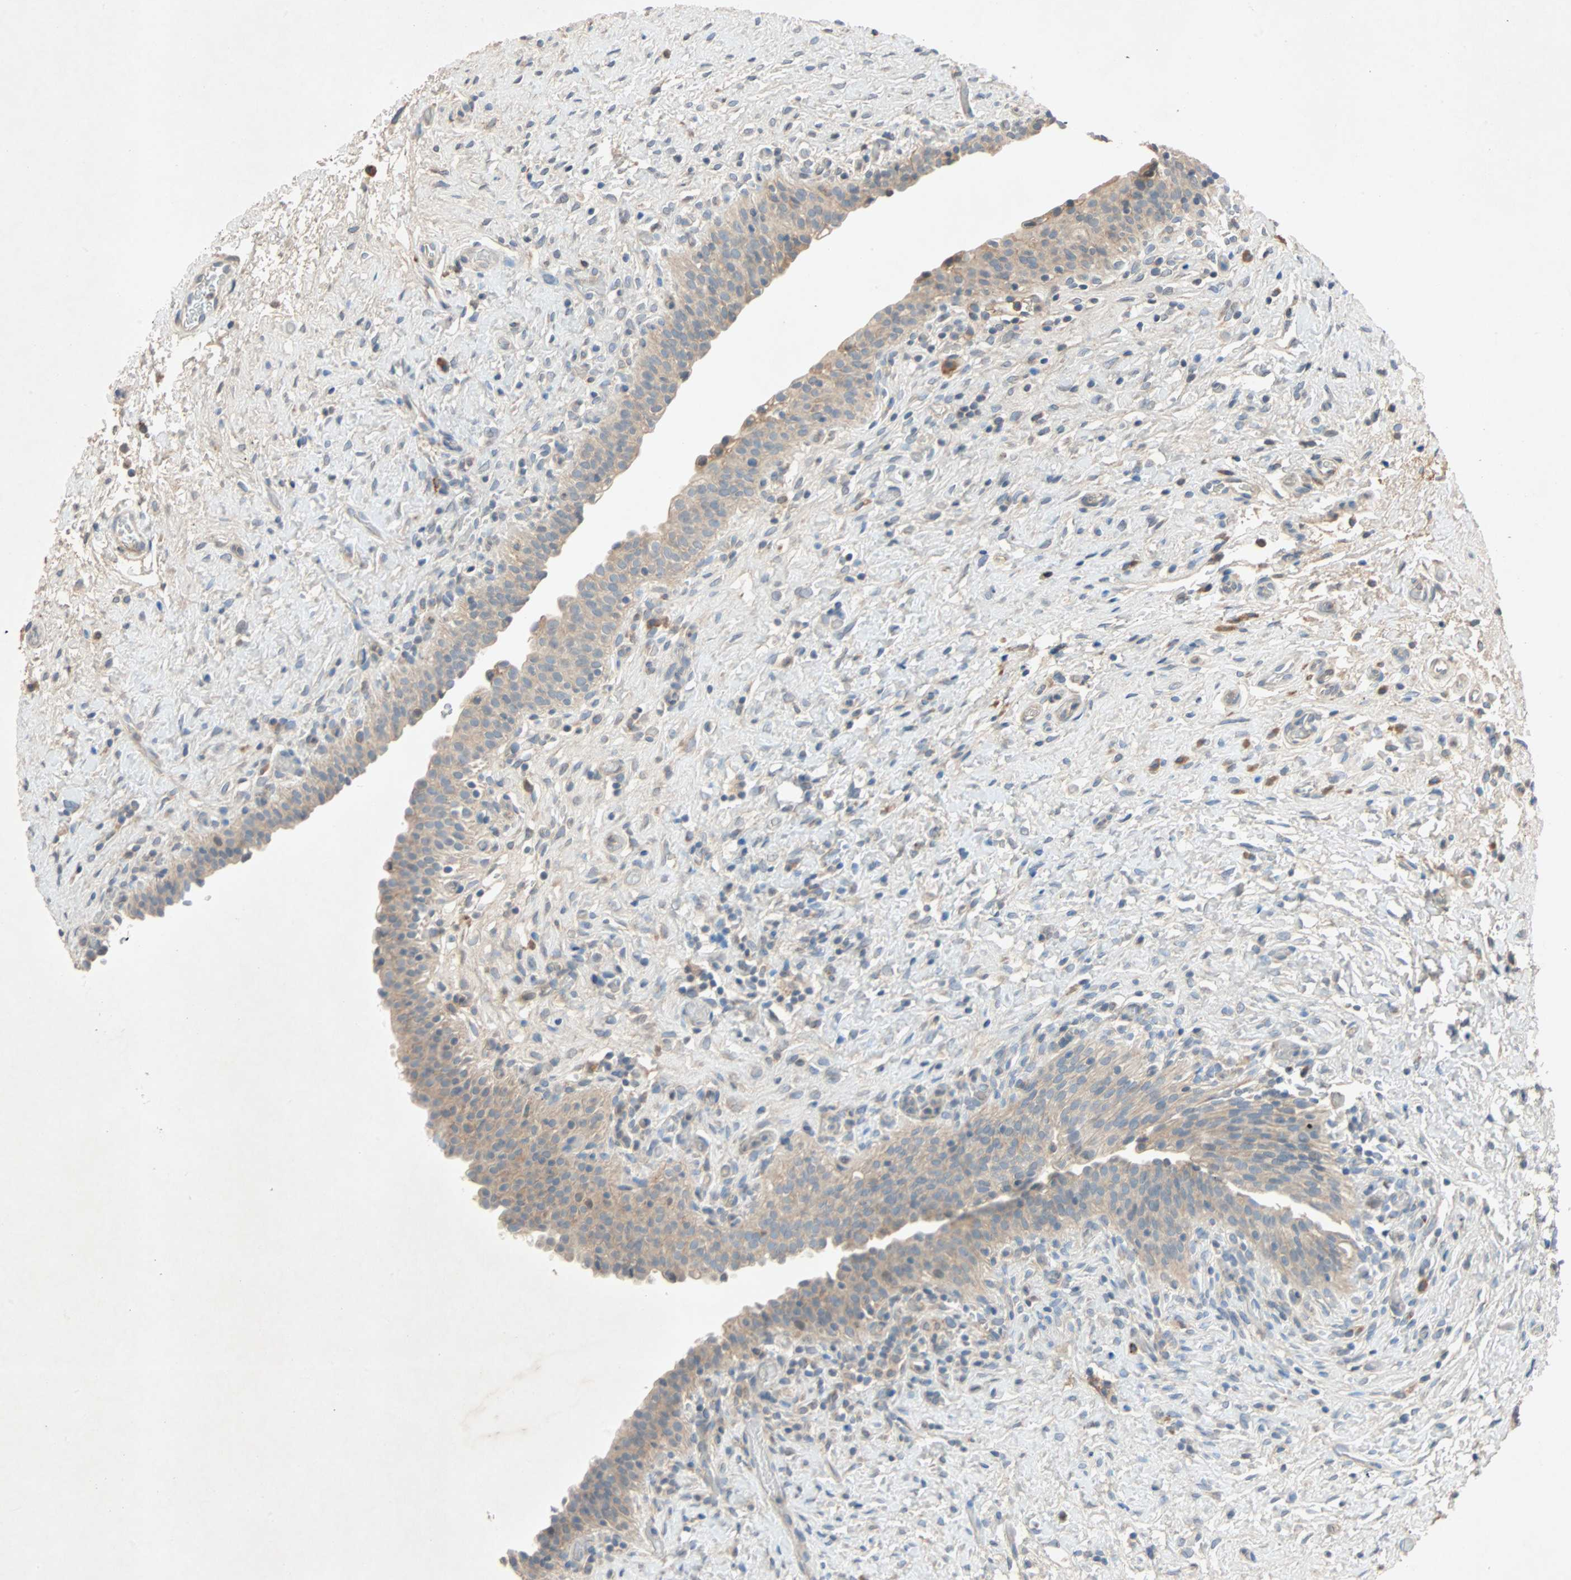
{"staining": {"intensity": "weak", "quantity": ">75%", "location": "cytoplasmic/membranous"}, "tissue": "urinary bladder", "cell_type": "Urothelial cells", "image_type": "normal", "snomed": [{"axis": "morphology", "description": "Normal tissue, NOS"}, {"axis": "topography", "description": "Urinary bladder"}], "caption": "IHC micrograph of unremarkable human urinary bladder stained for a protein (brown), which exhibits low levels of weak cytoplasmic/membranous expression in about >75% of urothelial cells.", "gene": "XYLT1", "patient": {"sex": "male", "age": 51}}